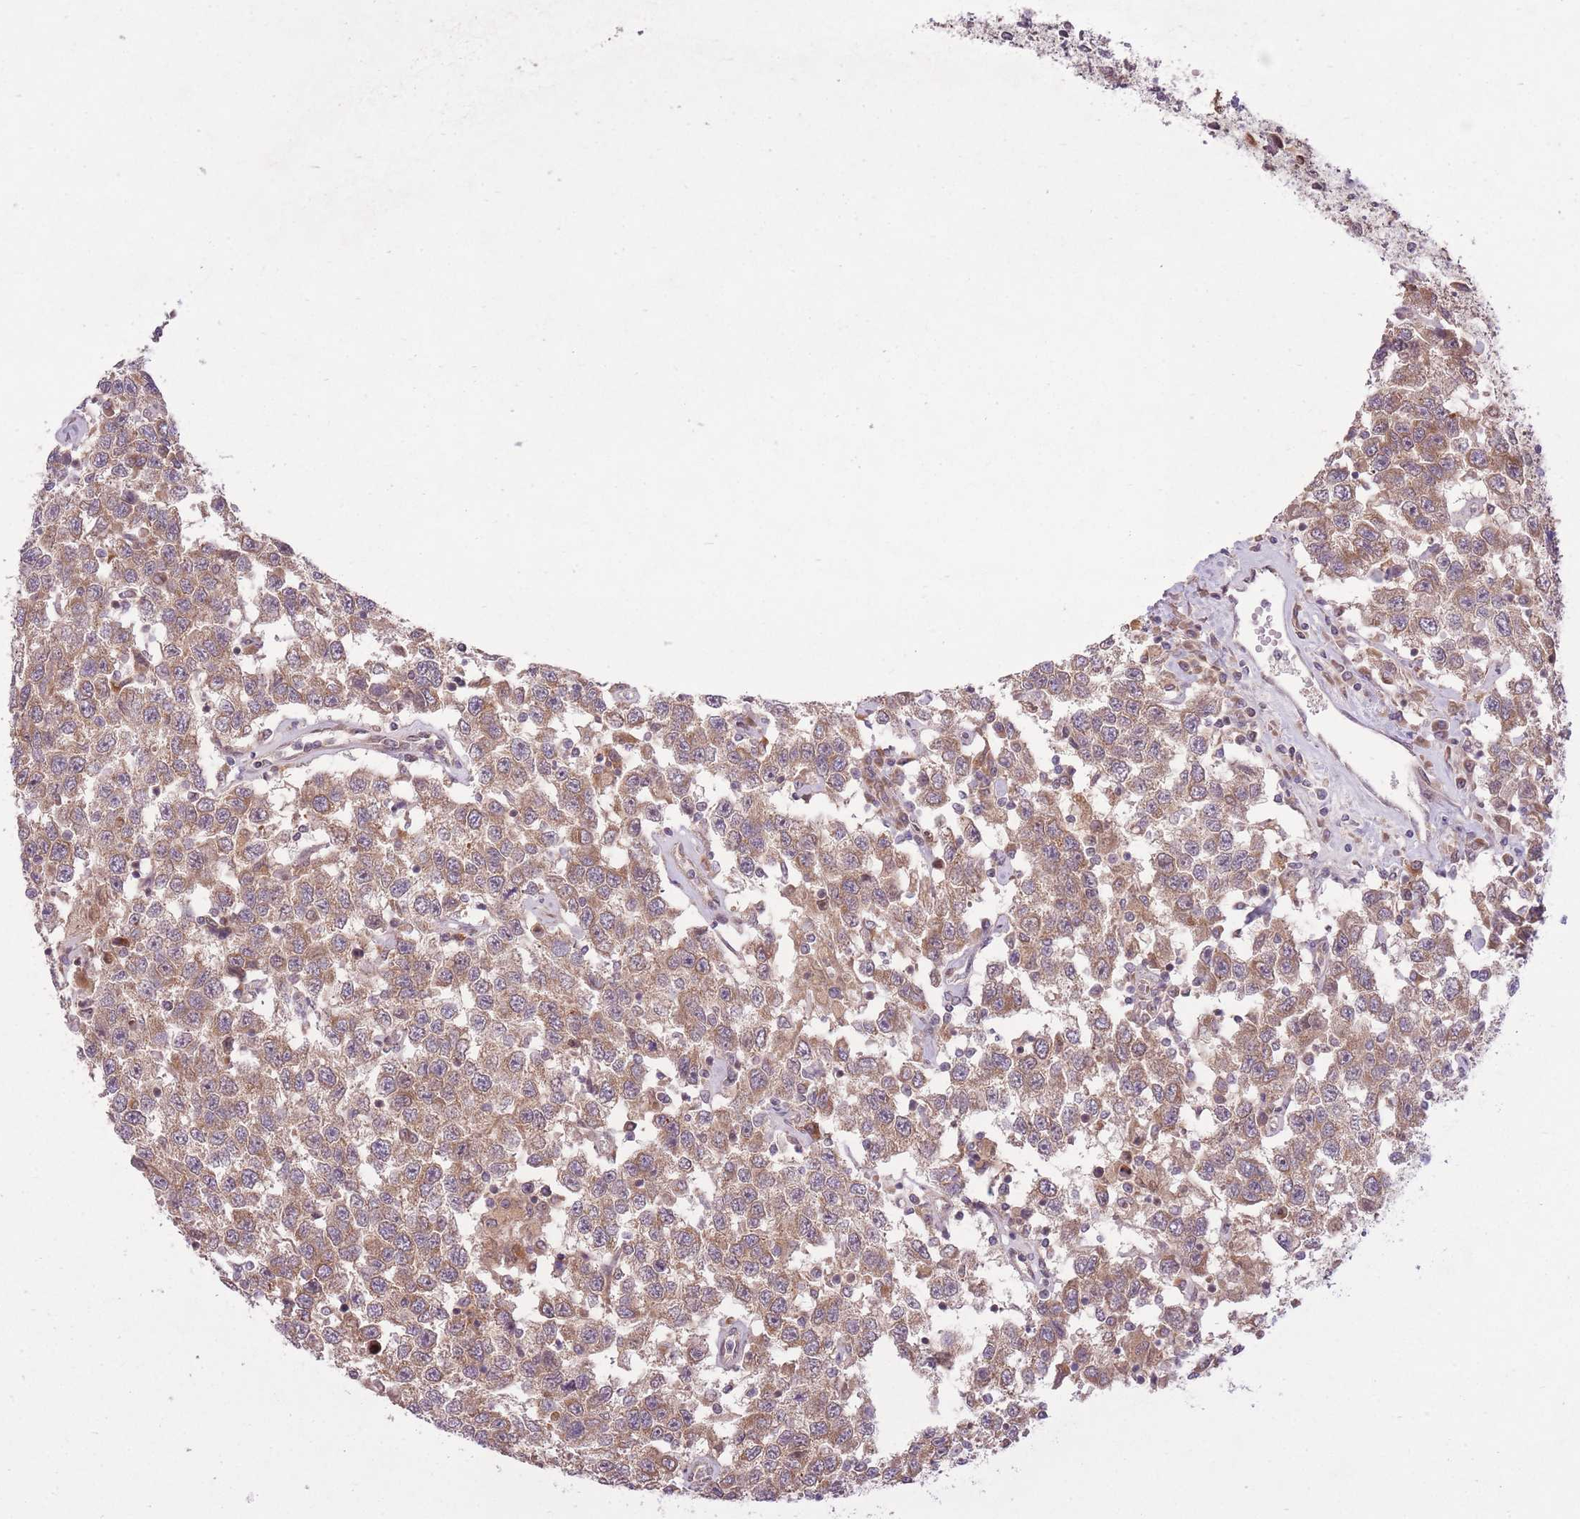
{"staining": {"intensity": "moderate", "quantity": ">75%", "location": "cytoplasmic/membranous"}, "tissue": "testis cancer", "cell_type": "Tumor cells", "image_type": "cancer", "snomed": [{"axis": "morphology", "description": "Seminoma, NOS"}, {"axis": "topography", "description": "Testis"}], "caption": "Tumor cells display medium levels of moderate cytoplasmic/membranous expression in about >75% of cells in testis cancer.", "gene": "ZNF391", "patient": {"sex": "male", "age": 41}}